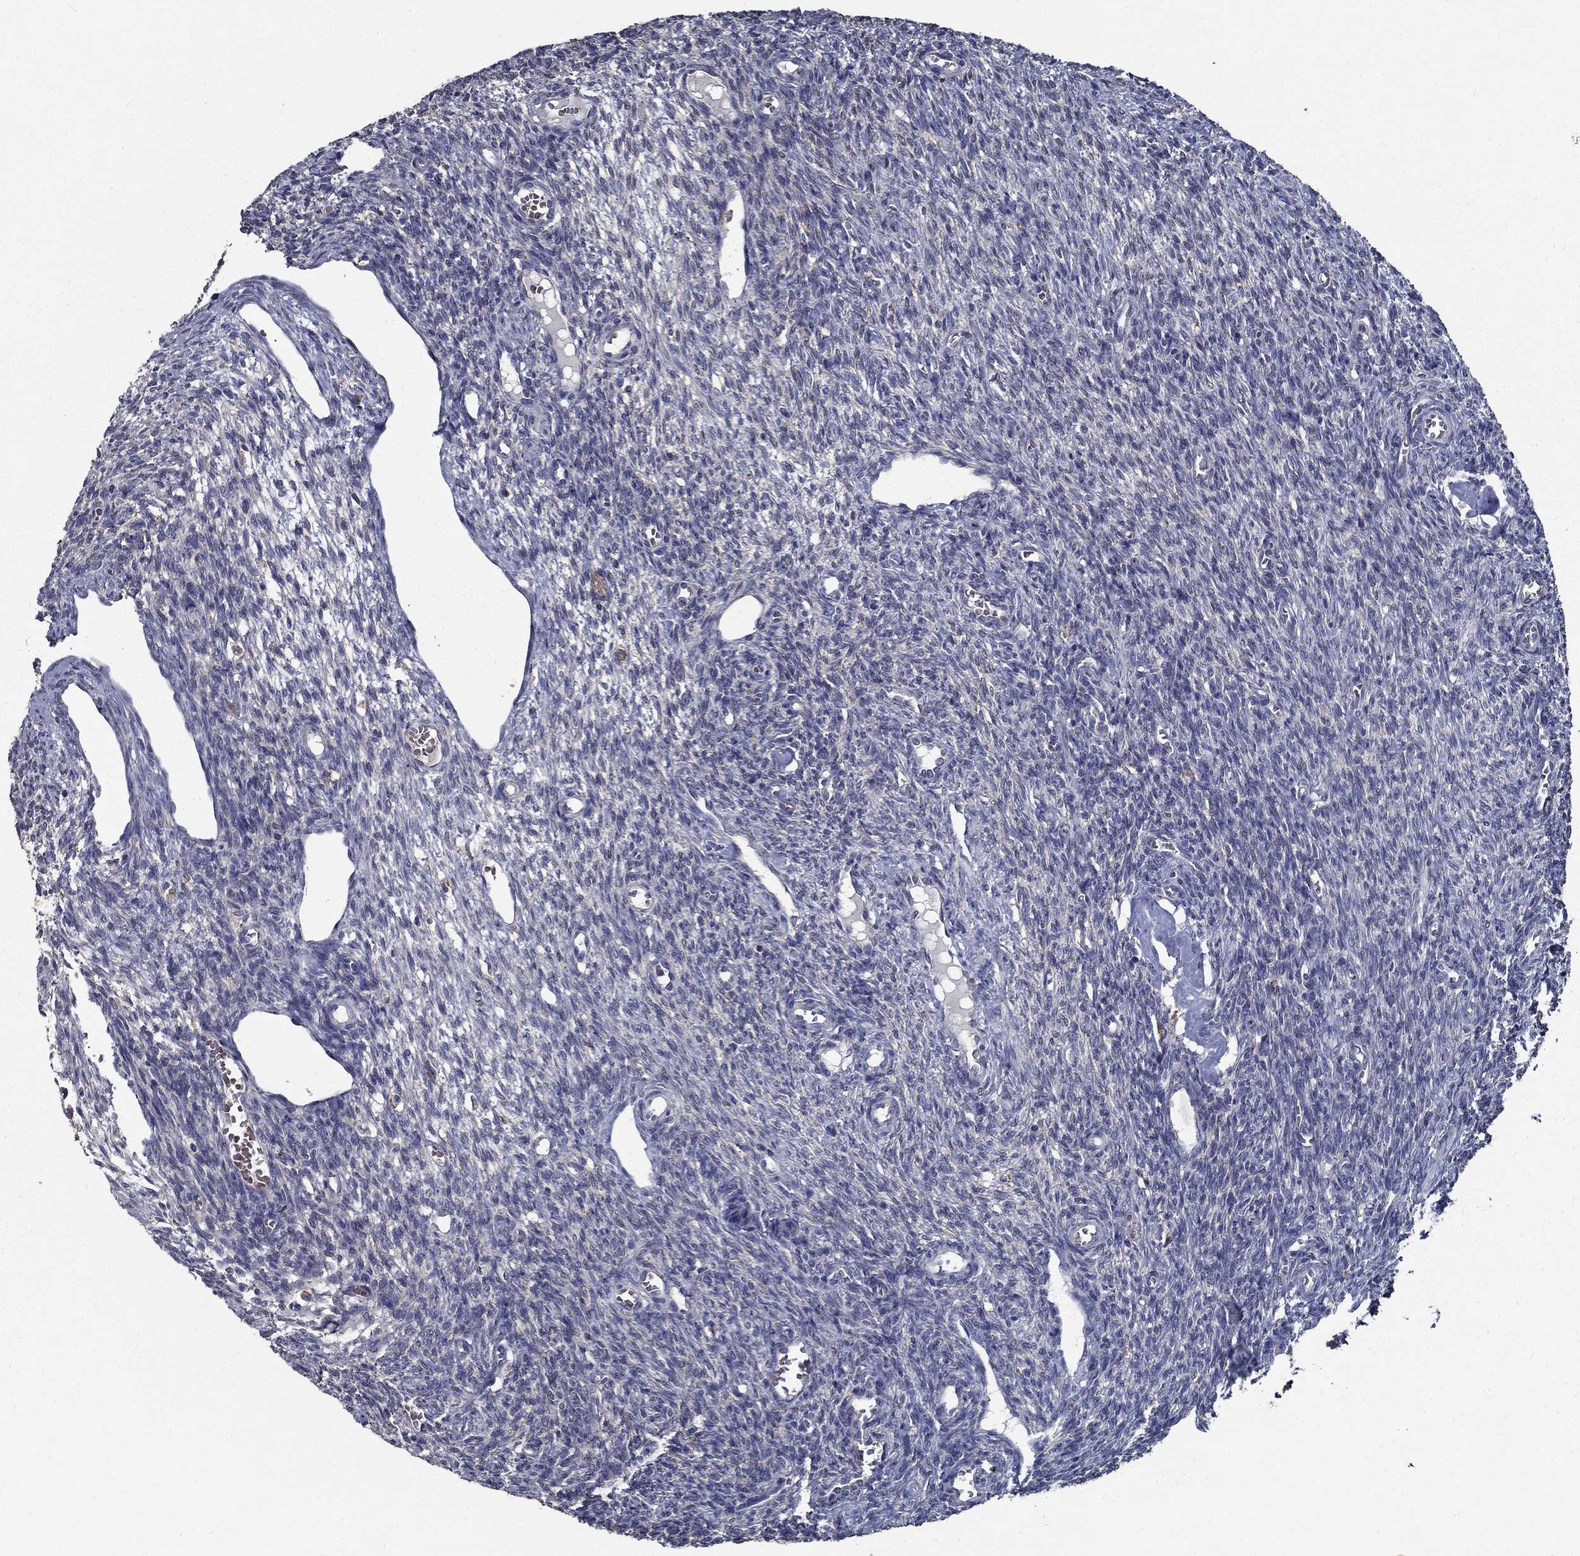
{"staining": {"intensity": "weak", "quantity": ">75%", "location": "cytoplasmic/membranous"}, "tissue": "ovary", "cell_type": "Ovarian stroma cells", "image_type": "normal", "snomed": [{"axis": "morphology", "description": "Normal tissue, NOS"}, {"axis": "topography", "description": "Ovary"}], "caption": "Immunohistochemical staining of unremarkable human ovary displays low levels of weak cytoplasmic/membranous positivity in approximately >75% of ovarian stroma cells. (Stains: DAB (3,3'-diaminobenzidine) in brown, nuclei in blue, Microscopy: brightfield microscopy at high magnification).", "gene": "SLC44A1", "patient": {"sex": "female", "age": 27}}